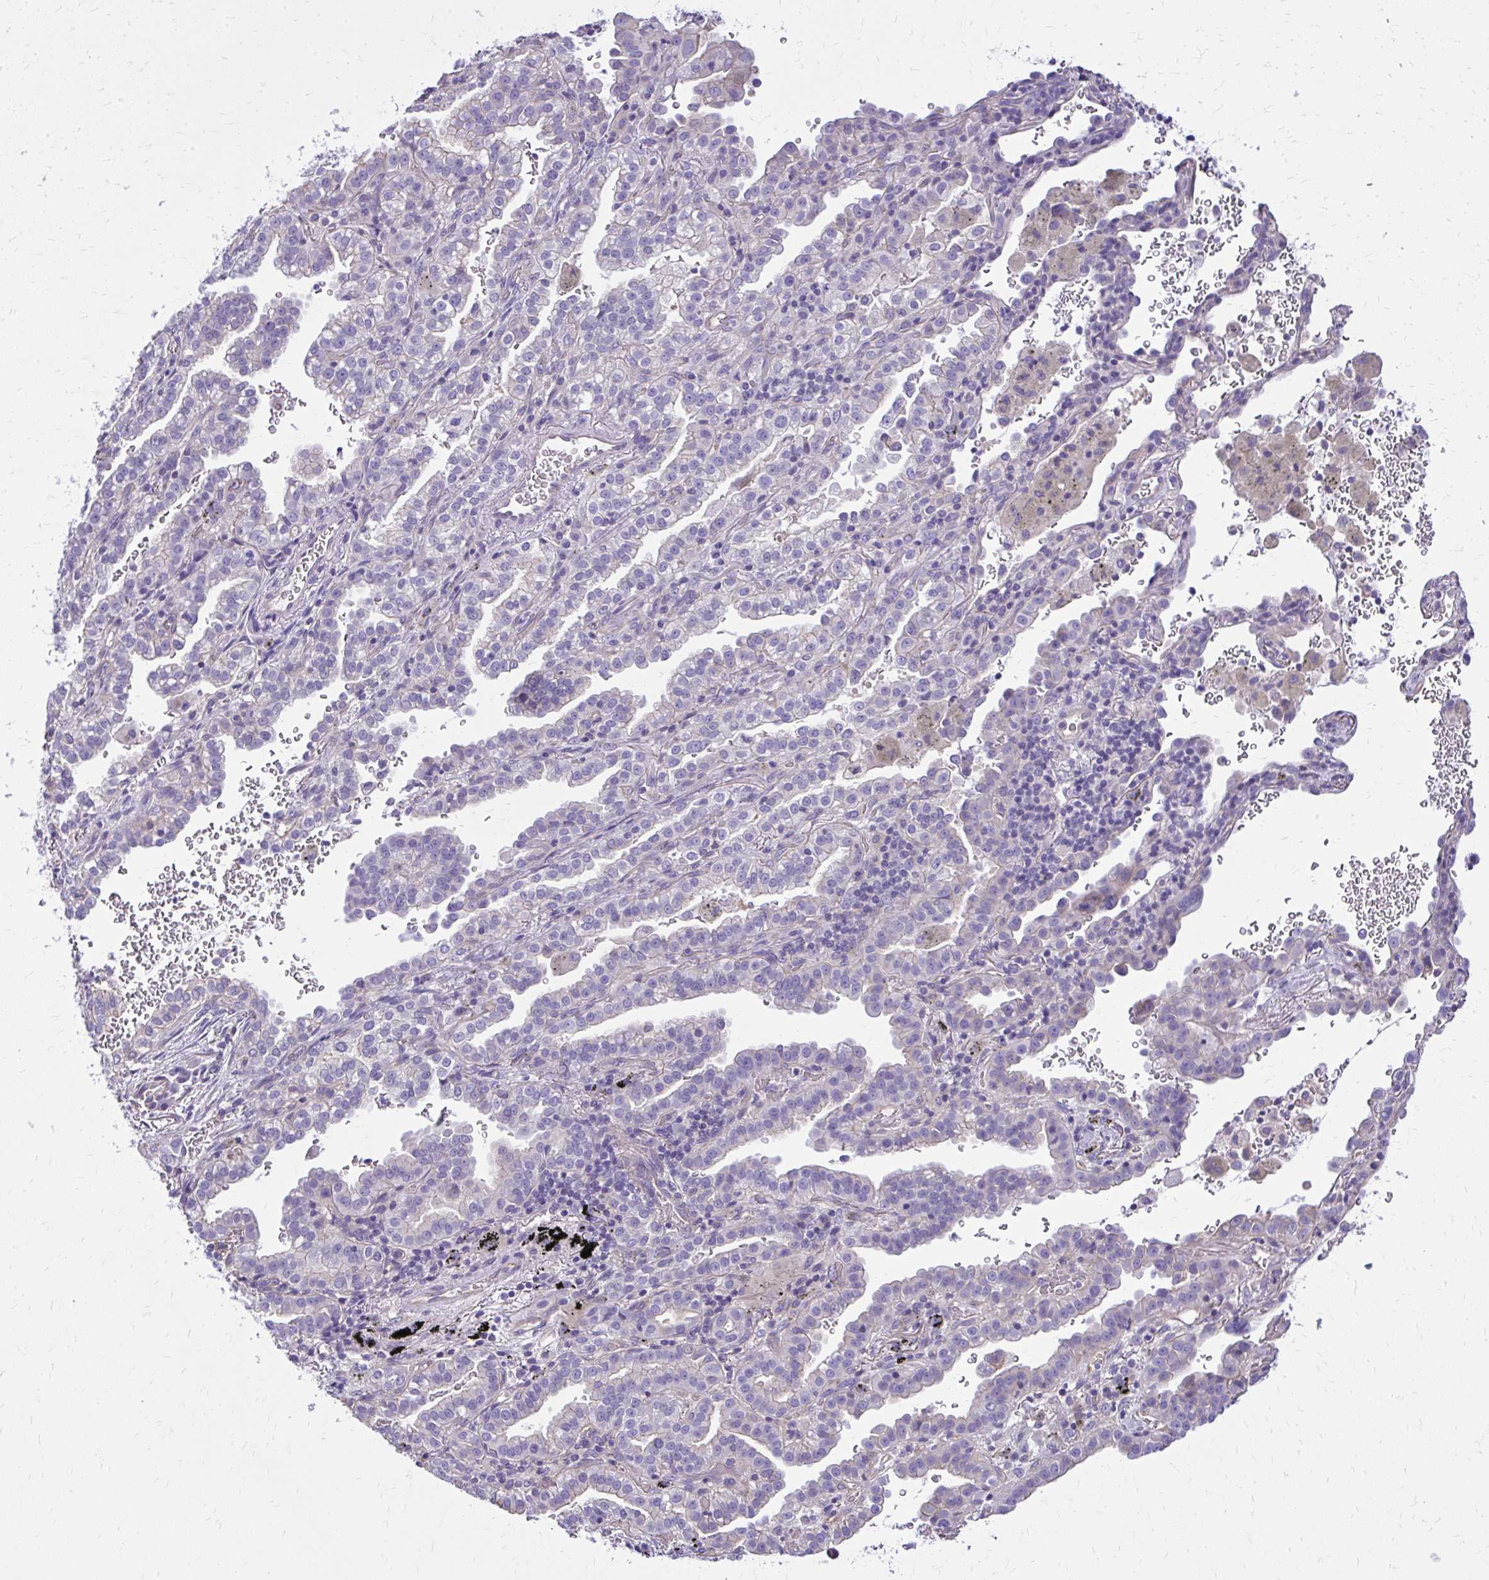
{"staining": {"intensity": "negative", "quantity": "none", "location": "none"}, "tissue": "lung cancer", "cell_type": "Tumor cells", "image_type": "cancer", "snomed": [{"axis": "morphology", "description": "Adenocarcinoma, NOS"}, {"axis": "topography", "description": "Lymph node"}, {"axis": "topography", "description": "Lung"}], "caption": "Immunohistochemistry (IHC) histopathology image of neoplastic tissue: lung adenocarcinoma stained with DAB shows no significant protein positivity in tumor cells.", "gene": "RUNDC3B", "patient": {"sex": "male", "age": 66}}